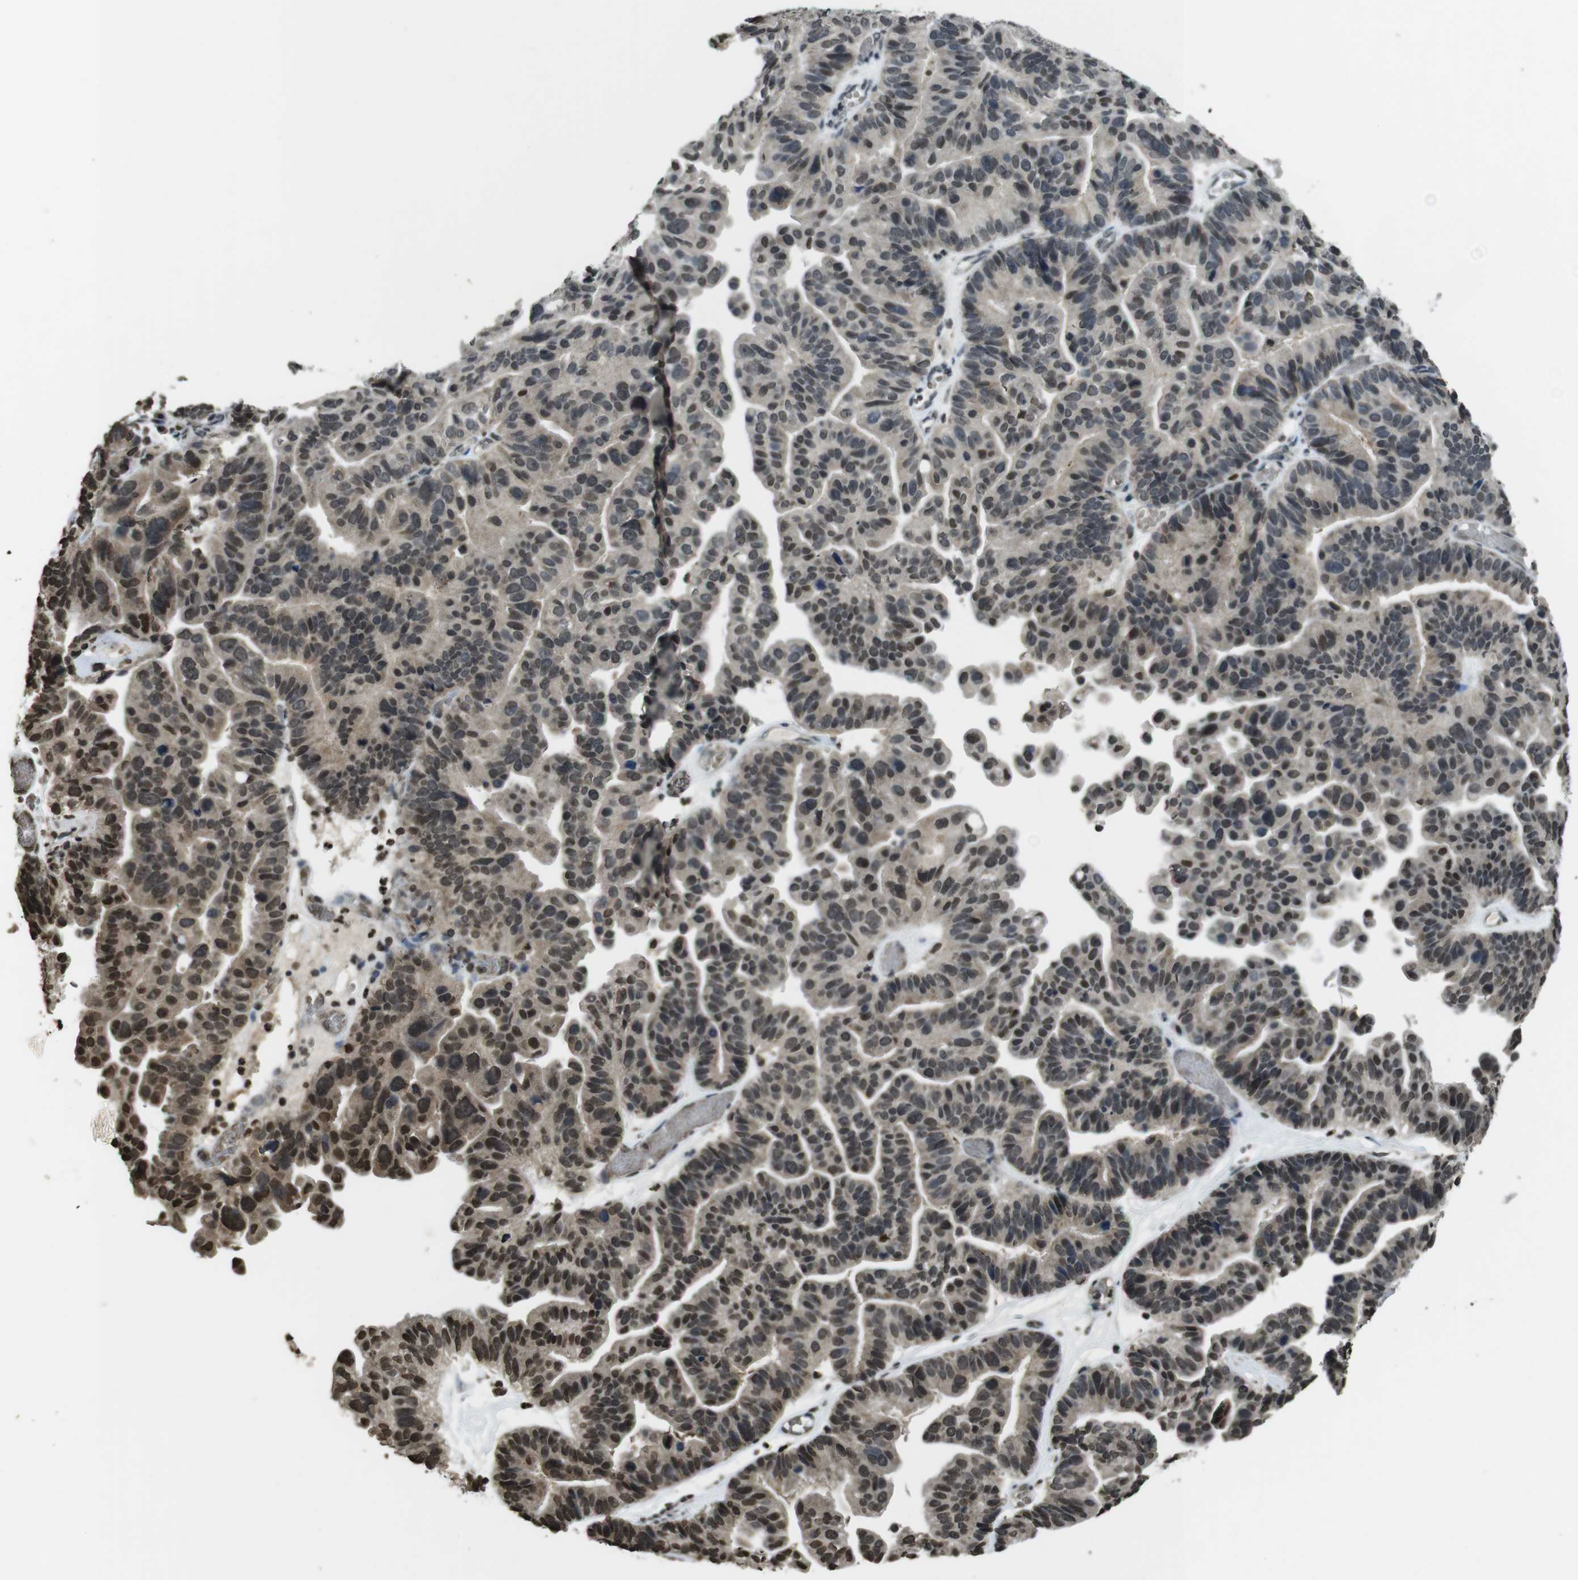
{"staining": {"intensity": "strong", "quantity": "<25%", "location": "nuclear"}, "tissue": "ovarian cancer", "cell_type": "Tumor cells", "image_type": "cancer", "snomed": [{"axis": "morphology", "description": "Cystadenocarcinoma, serous, NOS"}, {"axis": "topography", "description": "Ovary"}], "caption": "This photomicrograph demonstrates immunohistochemistry (IHC) staining of human ovarian cancer, with medium strong nuclear positivity in about <25% of tumor cells.", "gene": "MAF", "patient": {"sex": "female", "age": 56}}